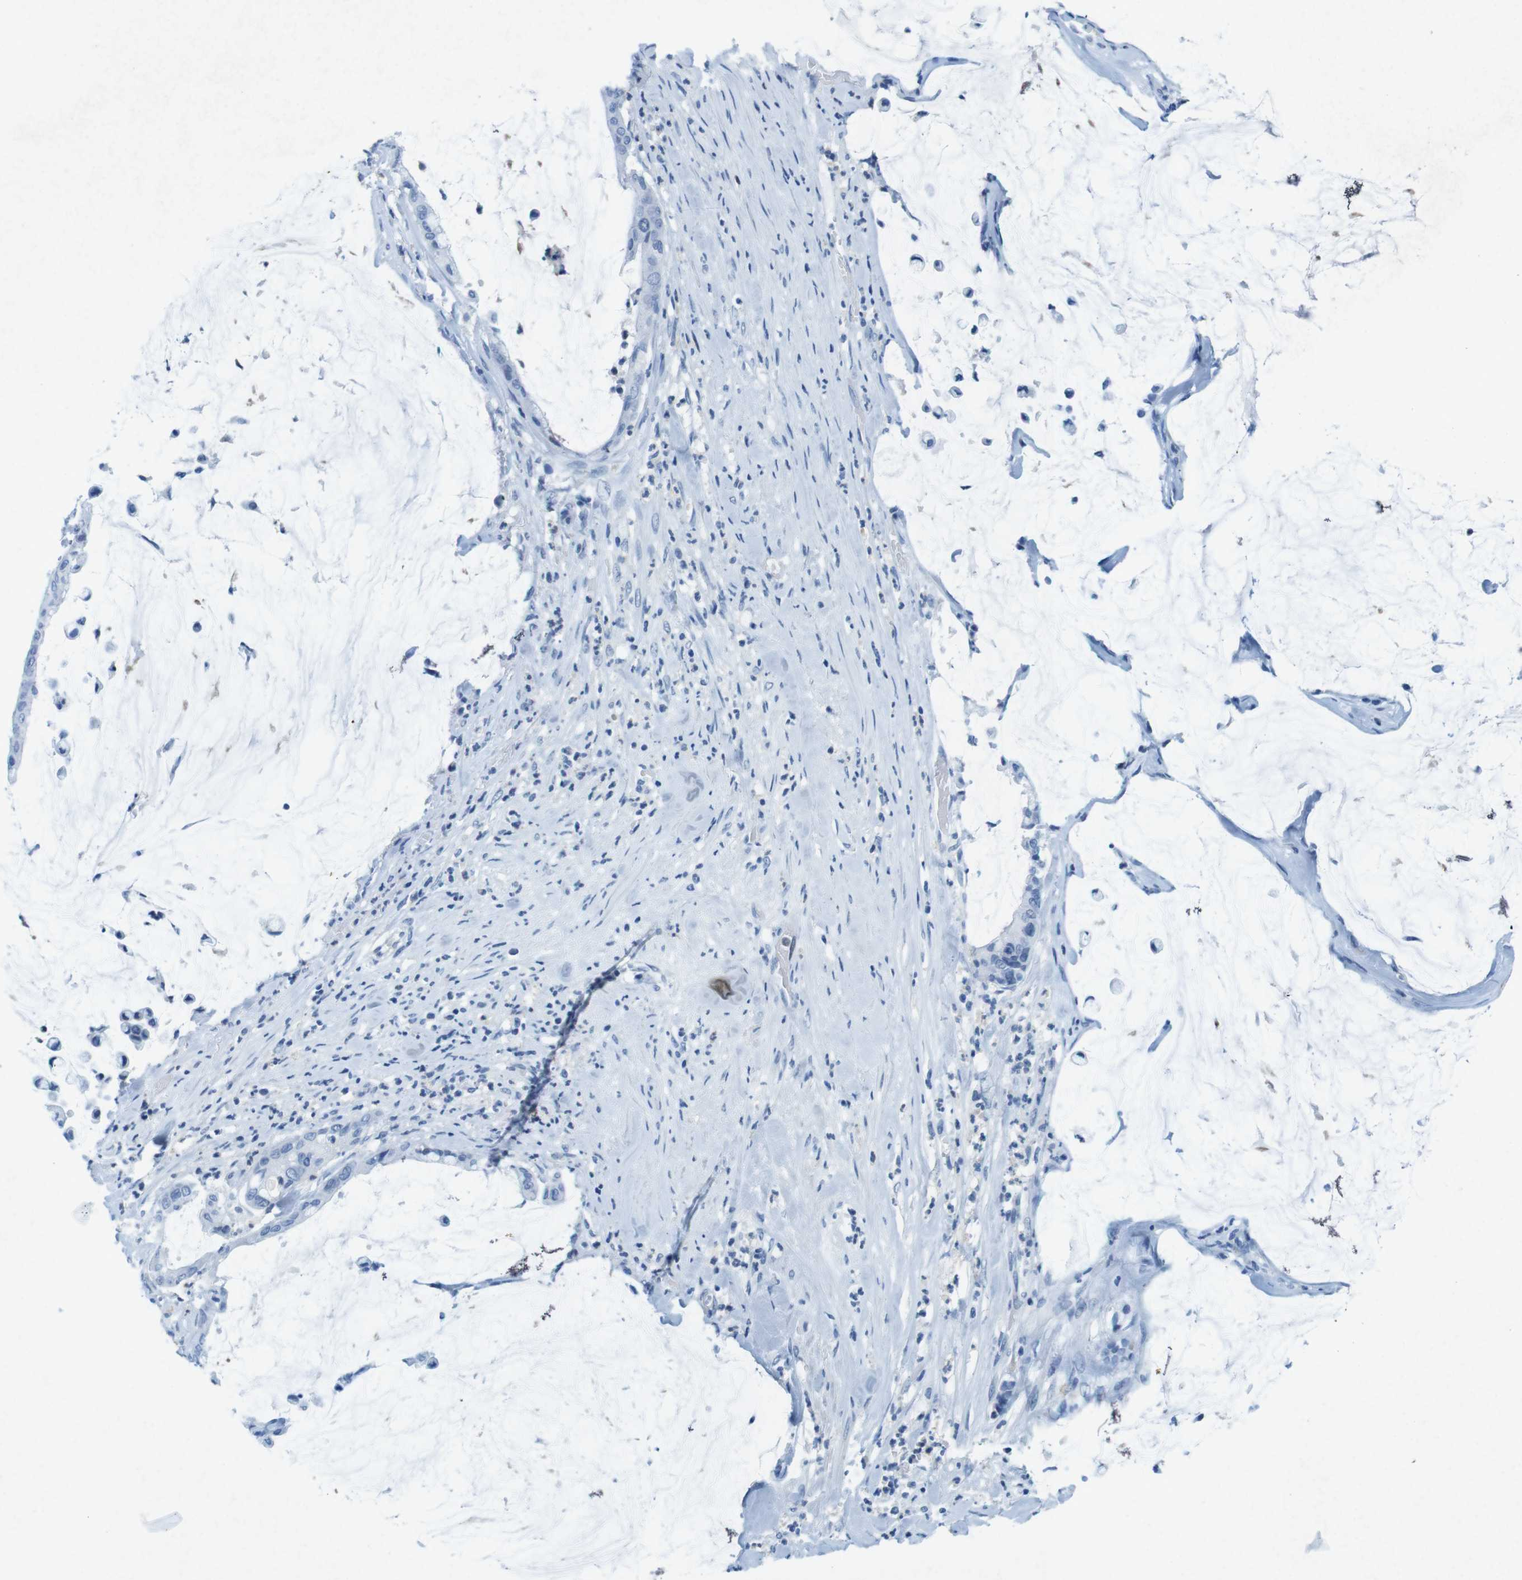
{"staining": {"intensity": "negative", "quantity": "none", "location": "none"}, "tissue": "pancreatic cancer", "cell_type": "Tumor cells", "image_type": "cancer", "snomed": [{"axis": "morphology", "description": "Adenocarcinoma, NOS"}, {"axis": "topography", "description": "Pancreas"}], "caption": "Immunohistochemical staining of pancreatic adenocarcinoma reveals no significant expression in tumor cells.", "gene": "CTAG1B", "patient": {"sex": "male", "age": 41}}